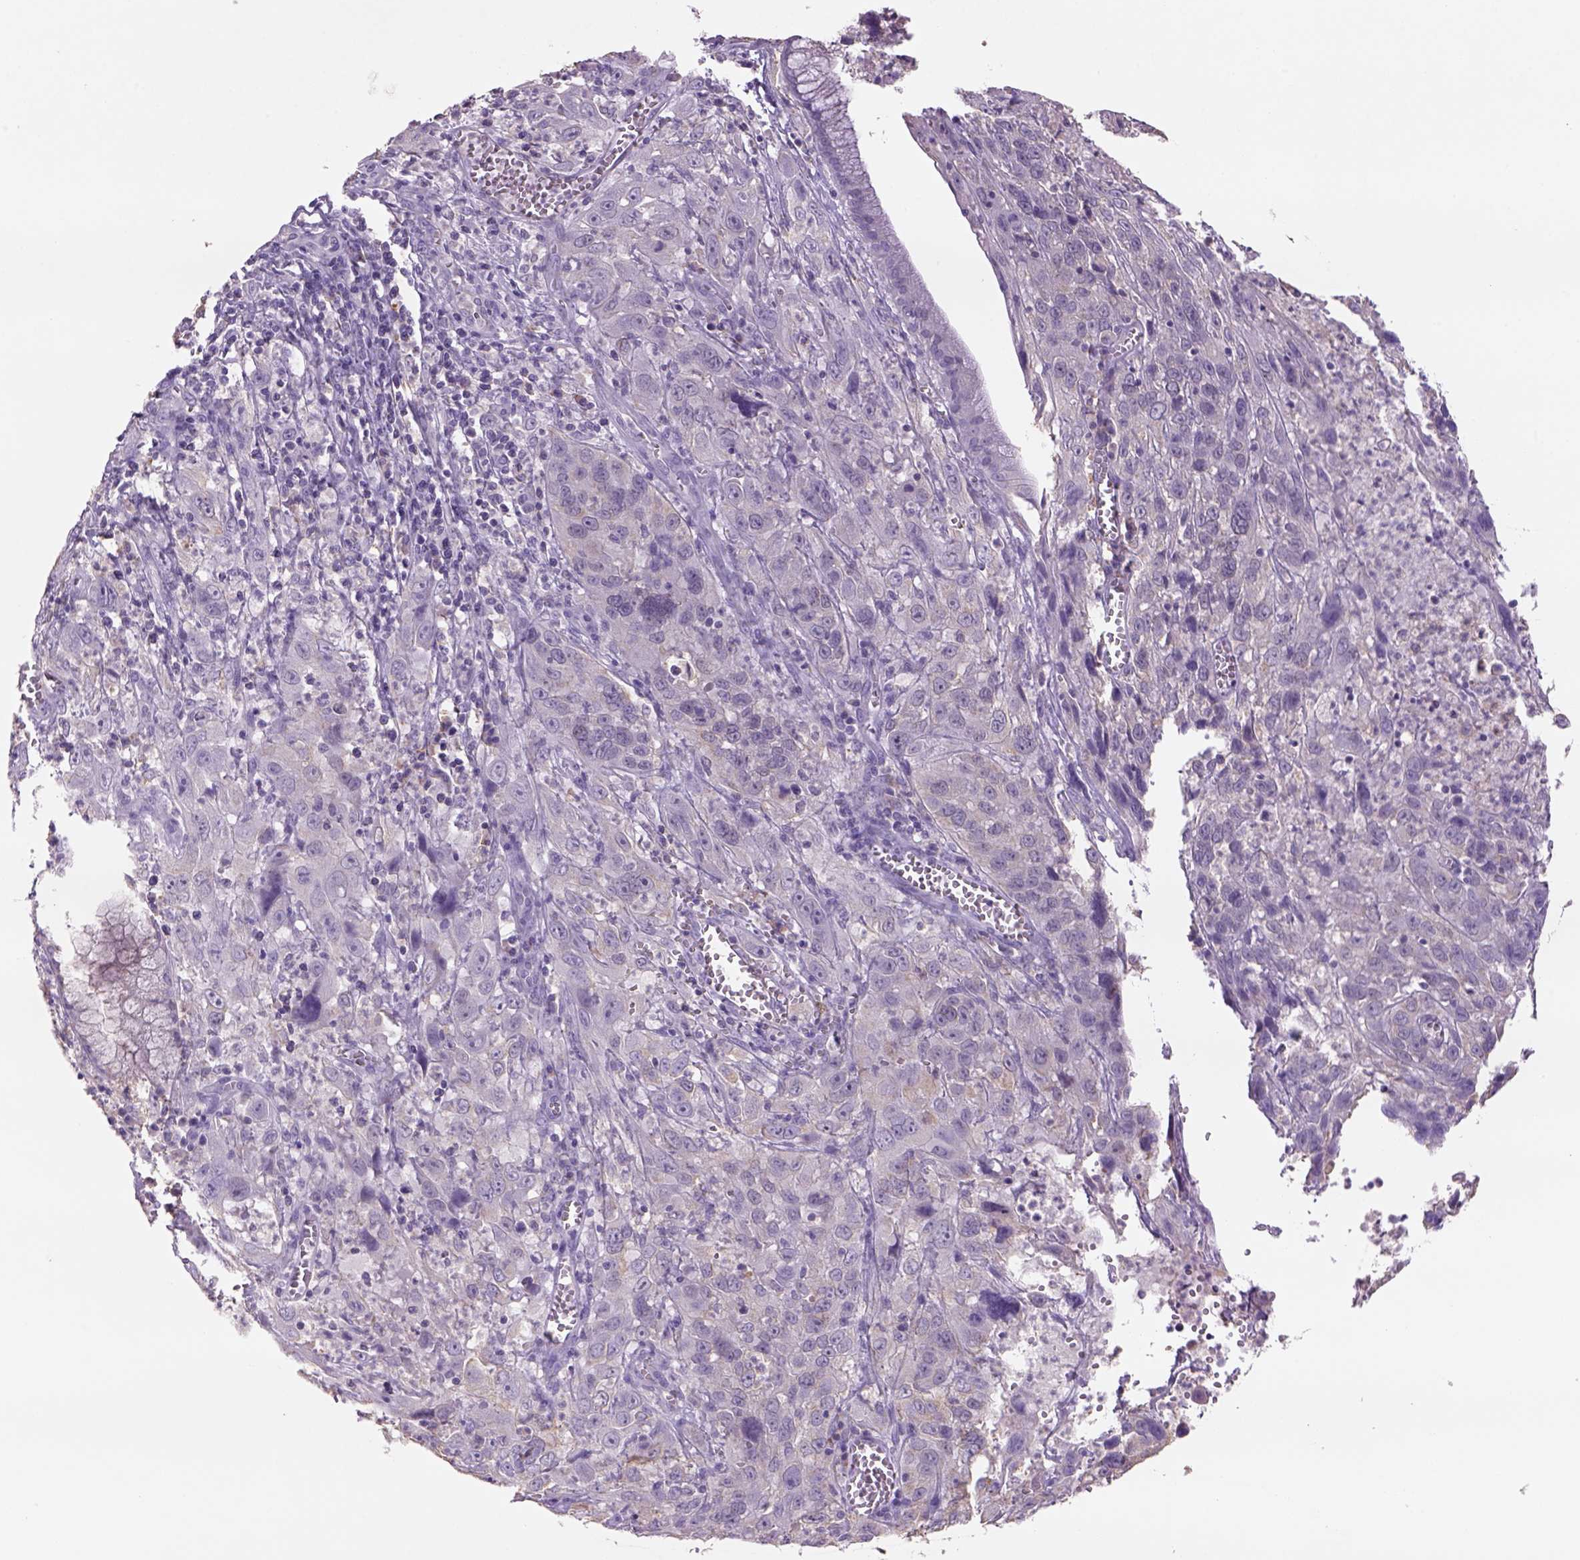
{"staining": {"intensity": "weak", "quantity": "<25%", "location": "cytoplasmic/membranous"}, "tissue": "cervical cancer", "cell_type": "Tumor cells", "image_type": "cancer", "snomed": [{"axis": "morphology", "description": "Squamous cell carcinoma, NOS"}, {"axis": "topography", "description": "Cervix"}], "caption": "DAB (3,3'-diaminobenzidine) immunohistochemical staining of human squamous cell carcinoma (cervical) shows no significant positivity in tumor cells.", "gene": "NAALAD2", "patient": {"sex": "female", "age": 32}}